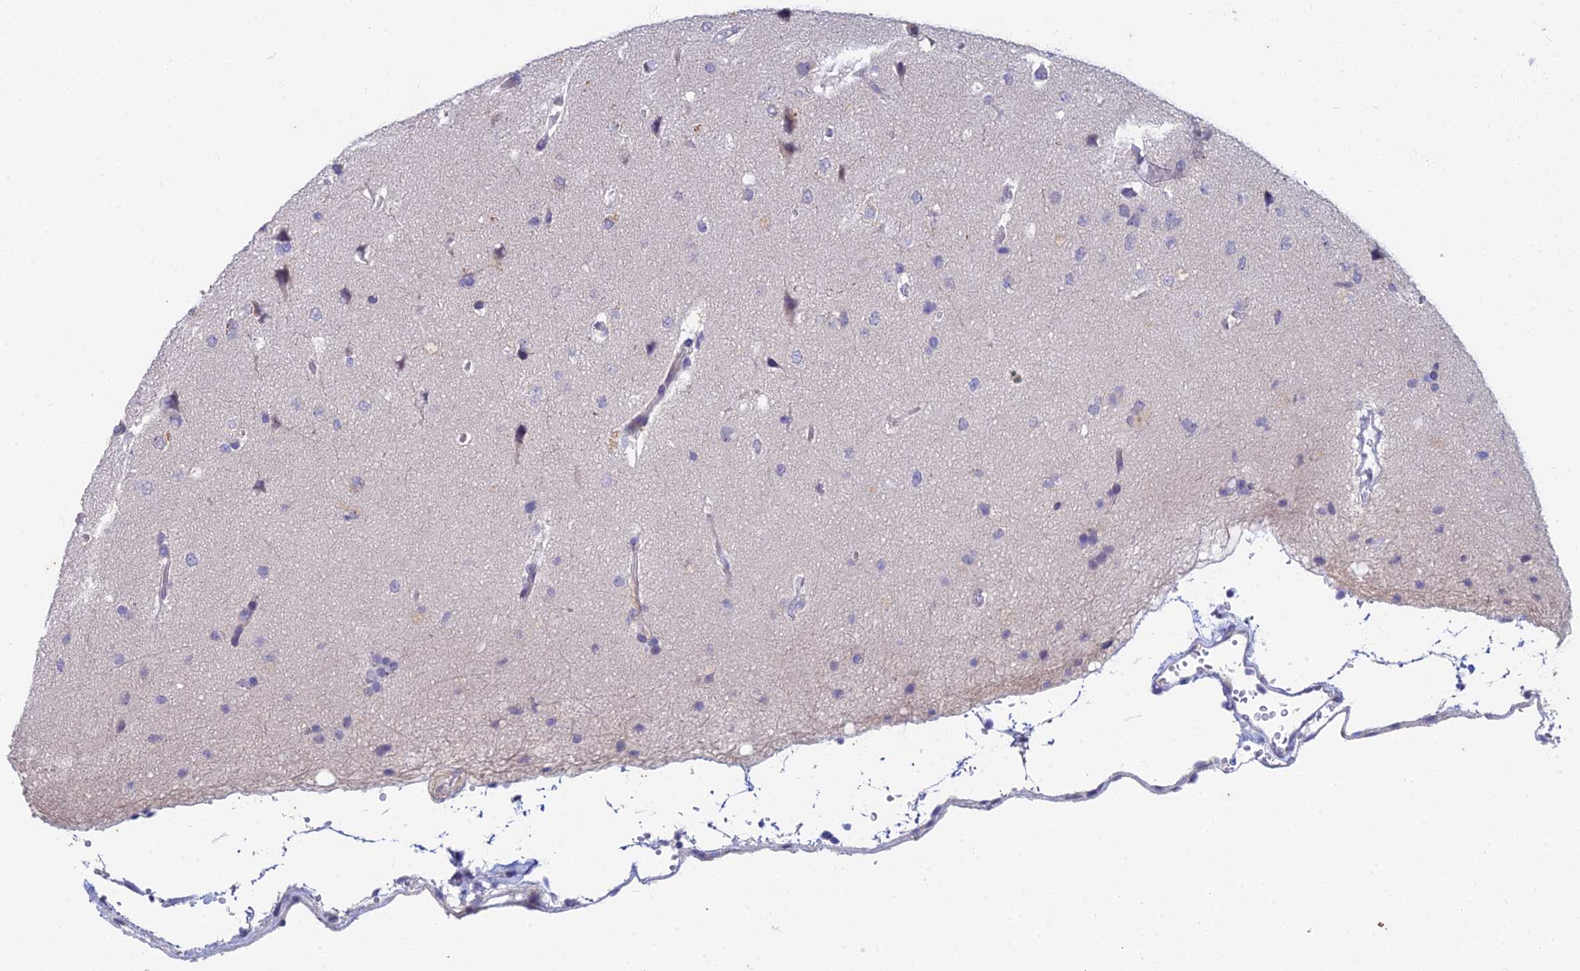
{"staining": {"intensity": "negative", "quantity": "none", "location": "none"}, "tissue": "glioma", "cell_type": "Tumor cells", "image_type": "cancer", "snomed": [{"axis": "morphology", "description": "Glioma, malignant, High grade"}, {"axis": "topography", "description": "Brain"}], "caption": "This photomicrograph is of glioma stained with IHC to label a protein in brown with the nuclei are counter-stained blue. There is no staining in tumor cells.", "gene": "EEF2KMT", "patient": {"sex": "male", "age": 72}}